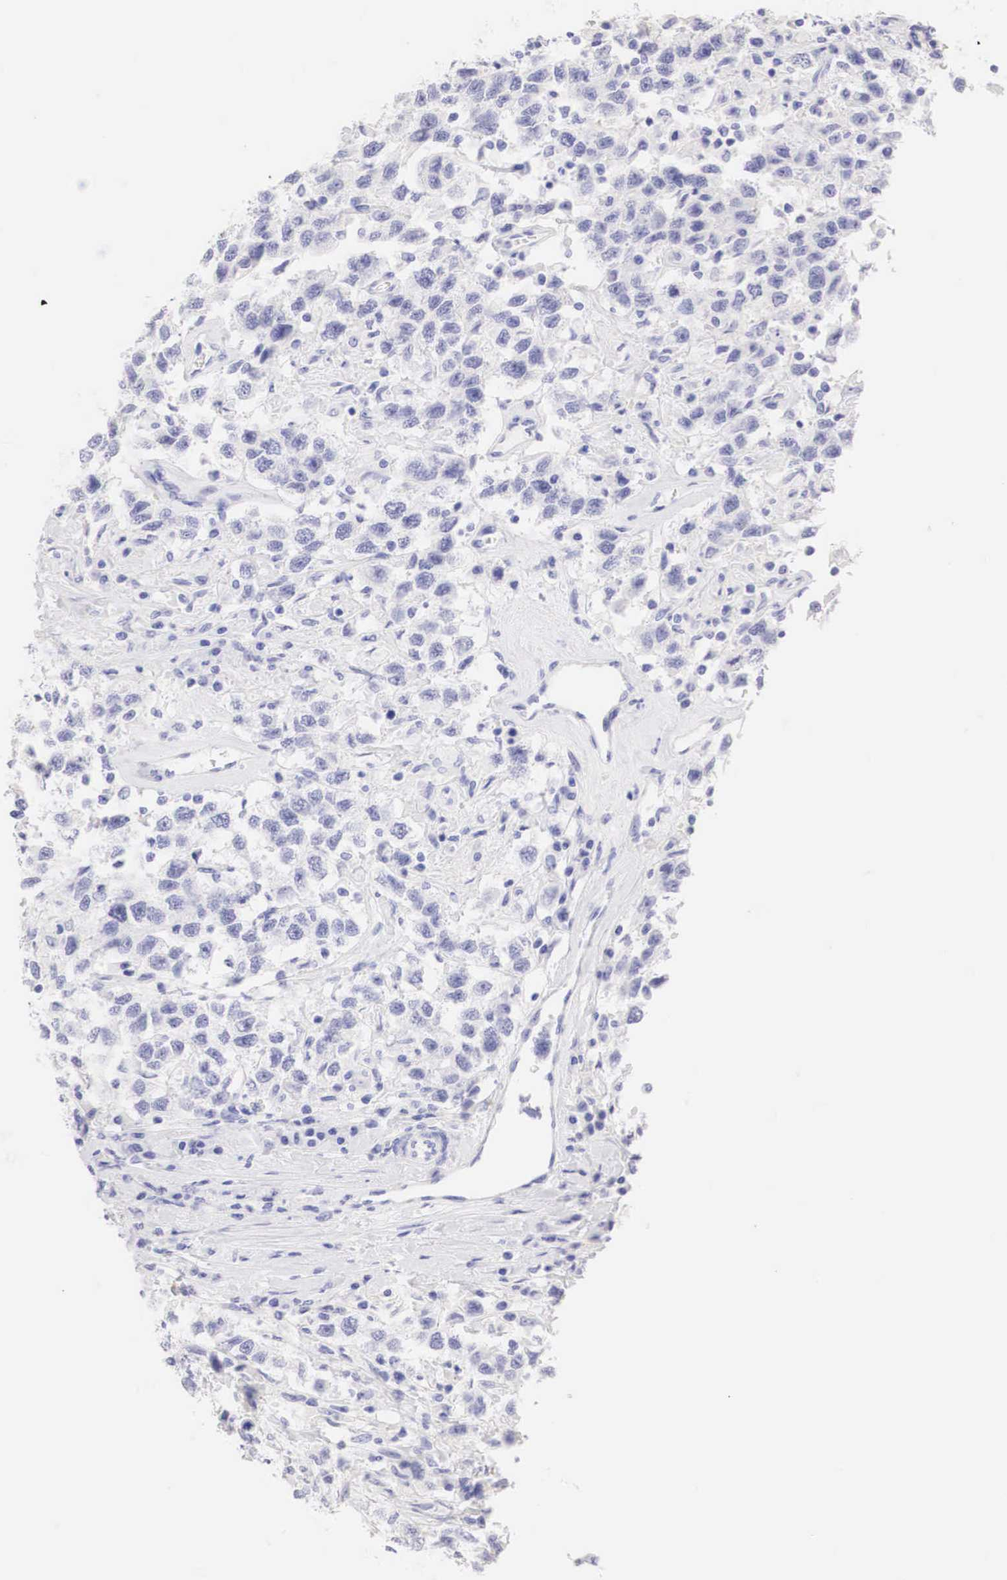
{"staining": {"intensity": "negative", "quantity": "none", "location": "none"}, "tissue": "testis cancer", "cell_type": "Tumor cells", "image_type": "cancer", "snomed": [{"axis": "morphology", "description": "Seminoma, NOS"}, {"axis": "topography", "description": "Testis"}], "caption": "This is a image of IHC staining of testis cancer (seminoma), which shows no expression in tumor cells. (DAB IHC with hematoxylin counter stain).", "gene": "ERBB2", "patient": {"sex": "male", "age": 41}}